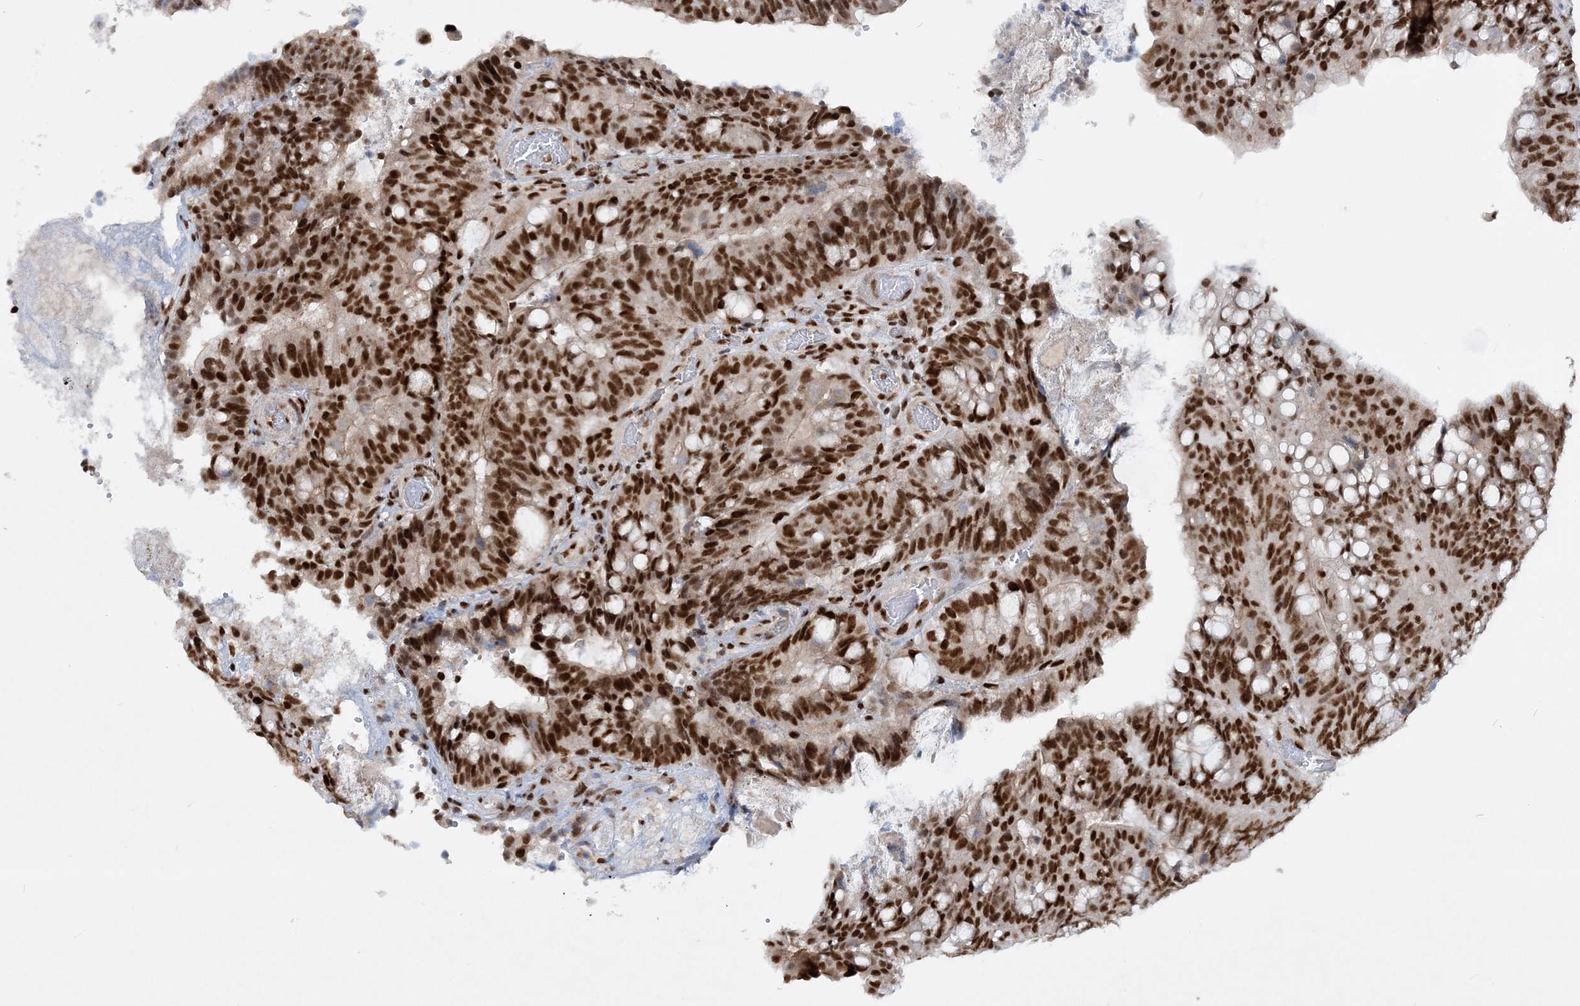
{"staining": {"intensity": "strong", "quantity": ">75%", "location": "nuclear"}, "tissue": "colorectal cancer", "cell_type": "Tumor cells", "image_type": "cancer", "snomed": [{"axis": "morphology", "description": "Adenocarcinoma, NOS"}, {"axis": "topography", "description": "Colon"}], "caption": "A photomicrograph showing strong nuclear positivity in about >75% of tumor cells in colorectal cancer (adenocarcinoma), as visualized by brown immunohistochemical staining.", "gene": "DELE1", "patient": {"sex": "female", "age": 66}}